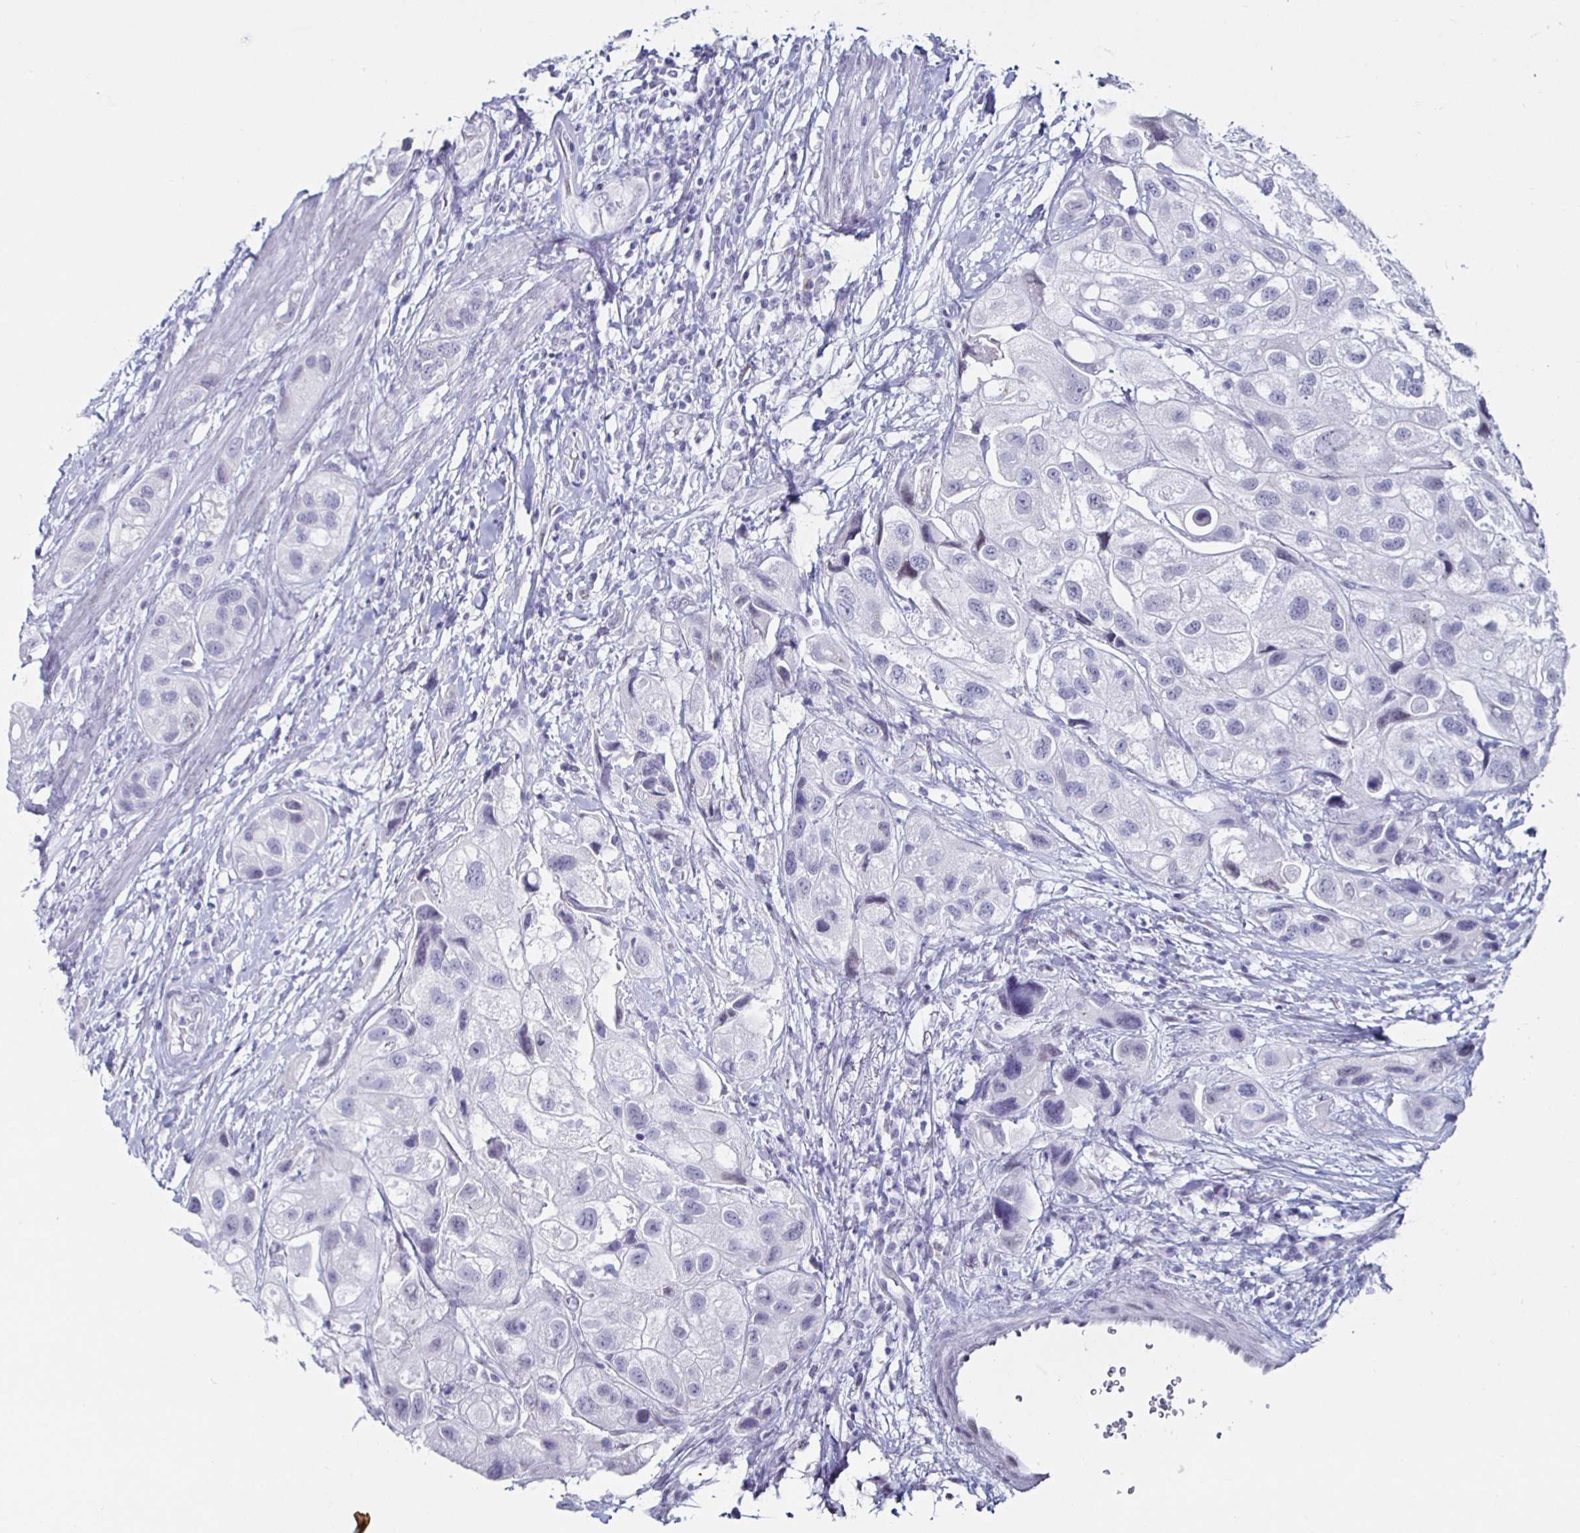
{"staining": {"intensity": "strong", "quantity": "<25%", "location": "cytoplasmic/membranous"}, "tissue": "urothelial cancer", "cell_type": "Tumor cells", "image_type": "cancer", "snomed": [{"axis": "morphology", "description": "Urothelial carcinoma, High grade"}, {"axis": "topography", "description": "Urinary bladder"}], "caption": "Immunohistochemistry (IHC) micrograph of neoplastic tissue: human urothelial carcinoma (high-grade) stained using immunohistochemistry reveals medium levels of strong protein expression localized specifically in the cytoplasmic/membranous of tumor cells, appearing as a cytoplasmic/membranous brown color.", "gene": "KRT4", "patient": {"sex": "female", "age": 64}}